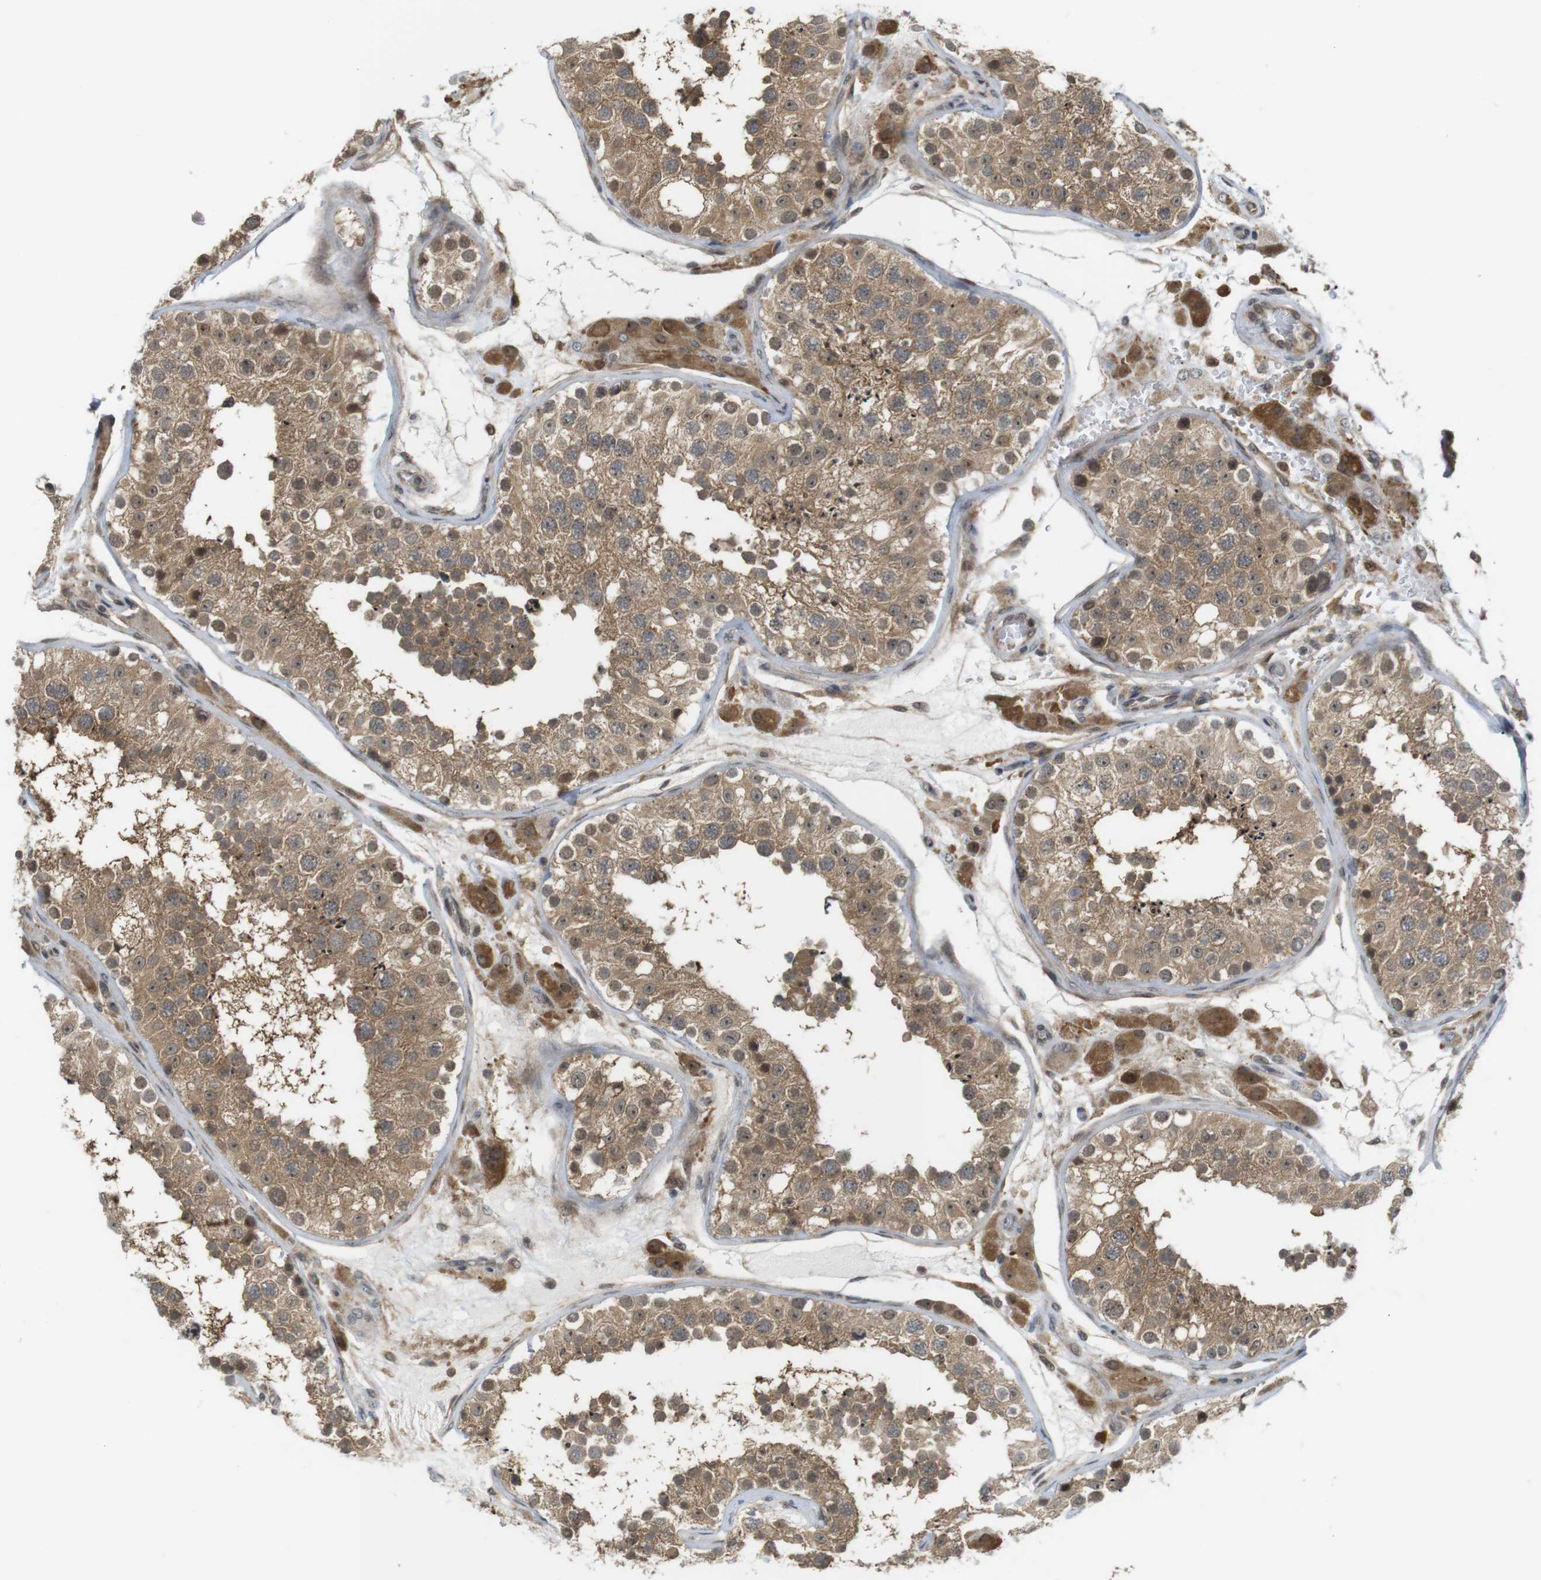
{"staining": {"intensity": "moderate", "quantity": ">75%", "location": "cytoplasmic/membranous"}, "tissue": "testis", "cell_type": "Cells in seminiferous ducts", "image_type": "normal", "snomed": [{"axis": "morphology", "description": "Normal tissue, NOS"}, {"axis": "topography", "description": "Testis"}], "caption": "Testis stained with immunohistochemistry (IHC) displays moderate cytoplasmic/membranous positivity in about >75% of cells in seminiferous ducts.", "gene": "CC2D1A", "patient": {"sex": "male", "age": 26}}